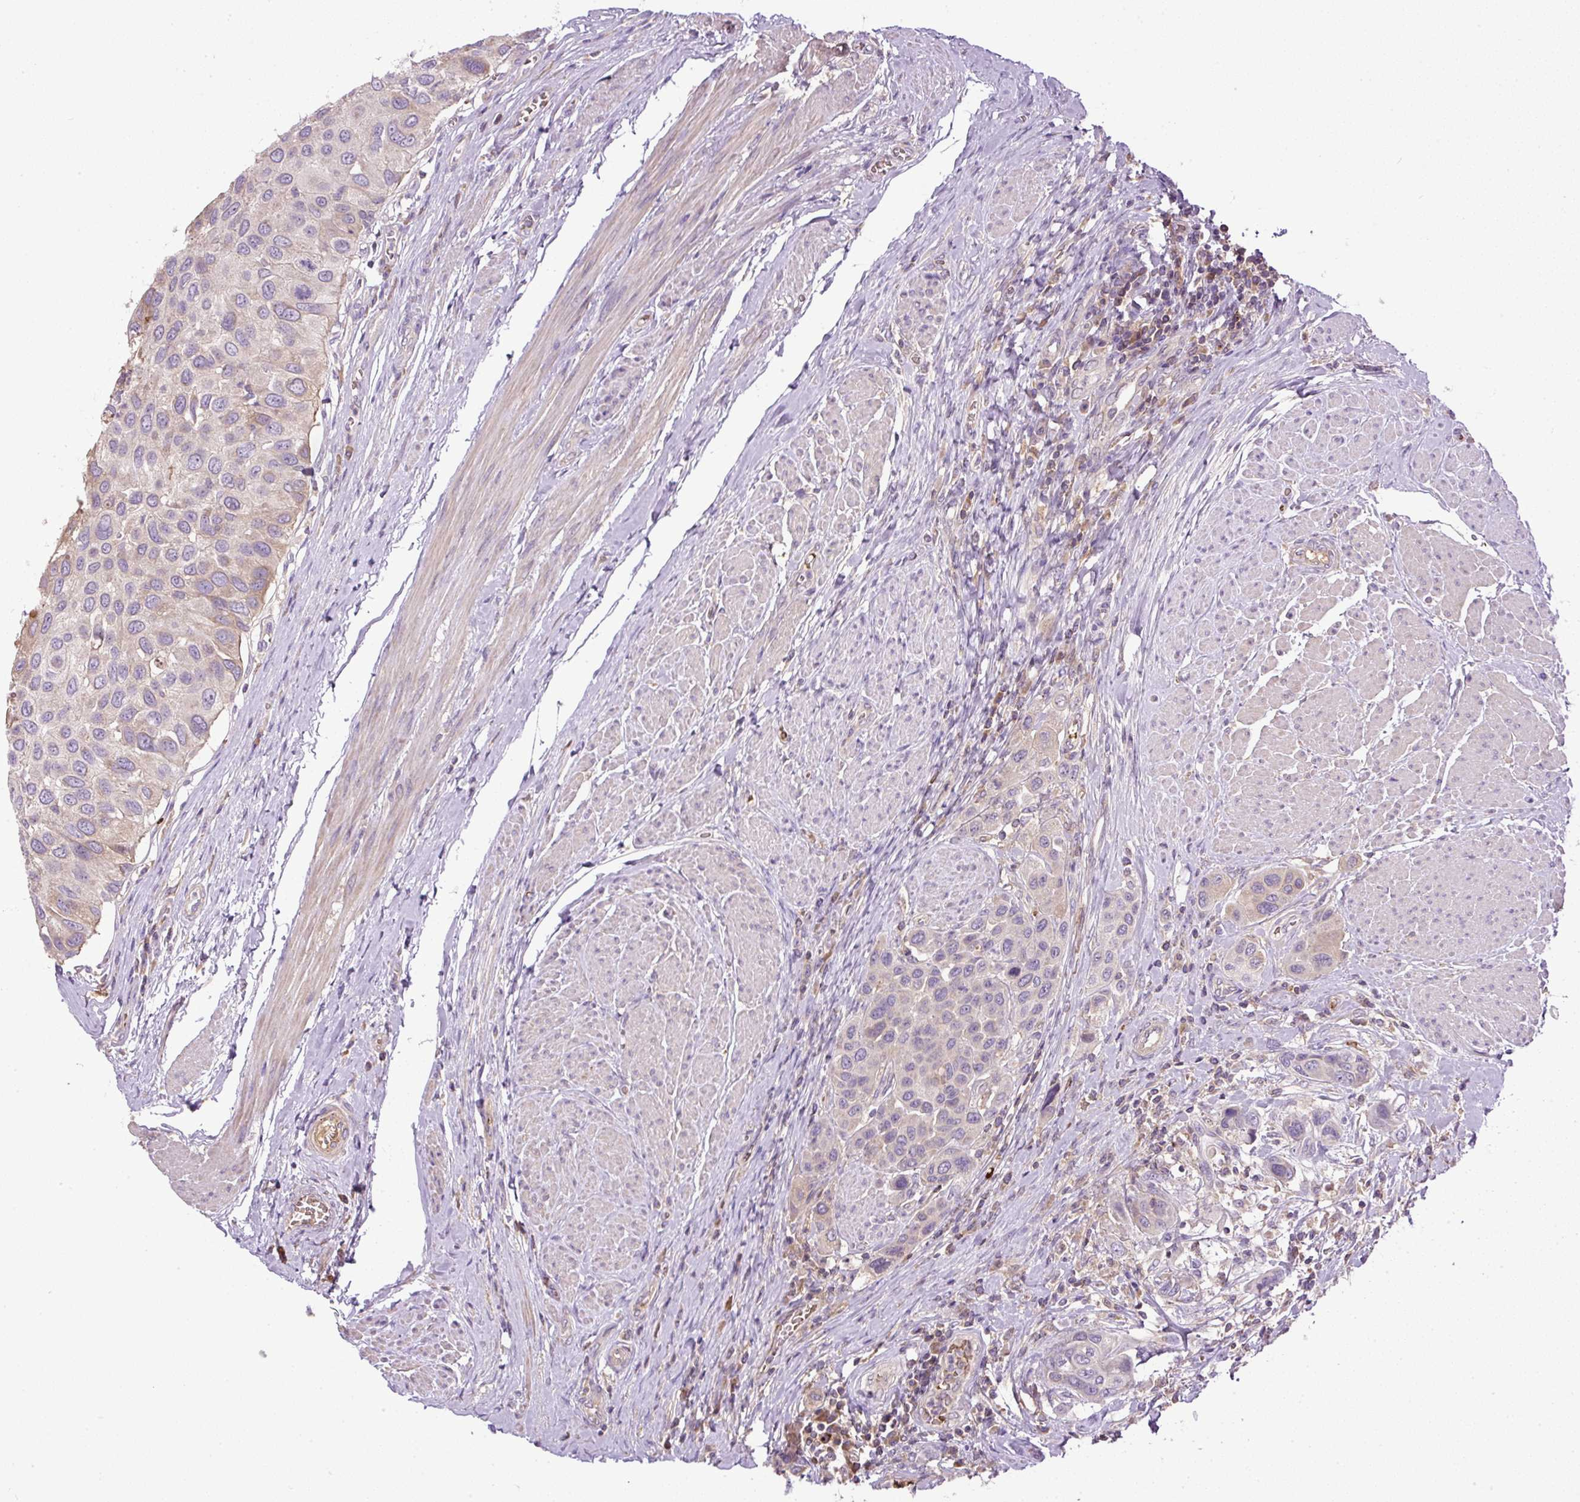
{"staining": {"intensity": "negative", "quantity": "none", "location": "none"}, "tissue": "urothelial cancer", "cell_type": "Tumor cells", "image_type": "cancer", "snomed": [{"axis": "morphology", "description": "Urothelial carcinoma, High grade"}, {"axis": "topography", "description": "Urinary bladder"}], "caption": "Immunohistochemistry (IHC) of human high-grade urothelial carcinoma exhibits no staining in tumor cells.", "gene": "CXCL13", "patient": {"sex": "male", "age": 50}}